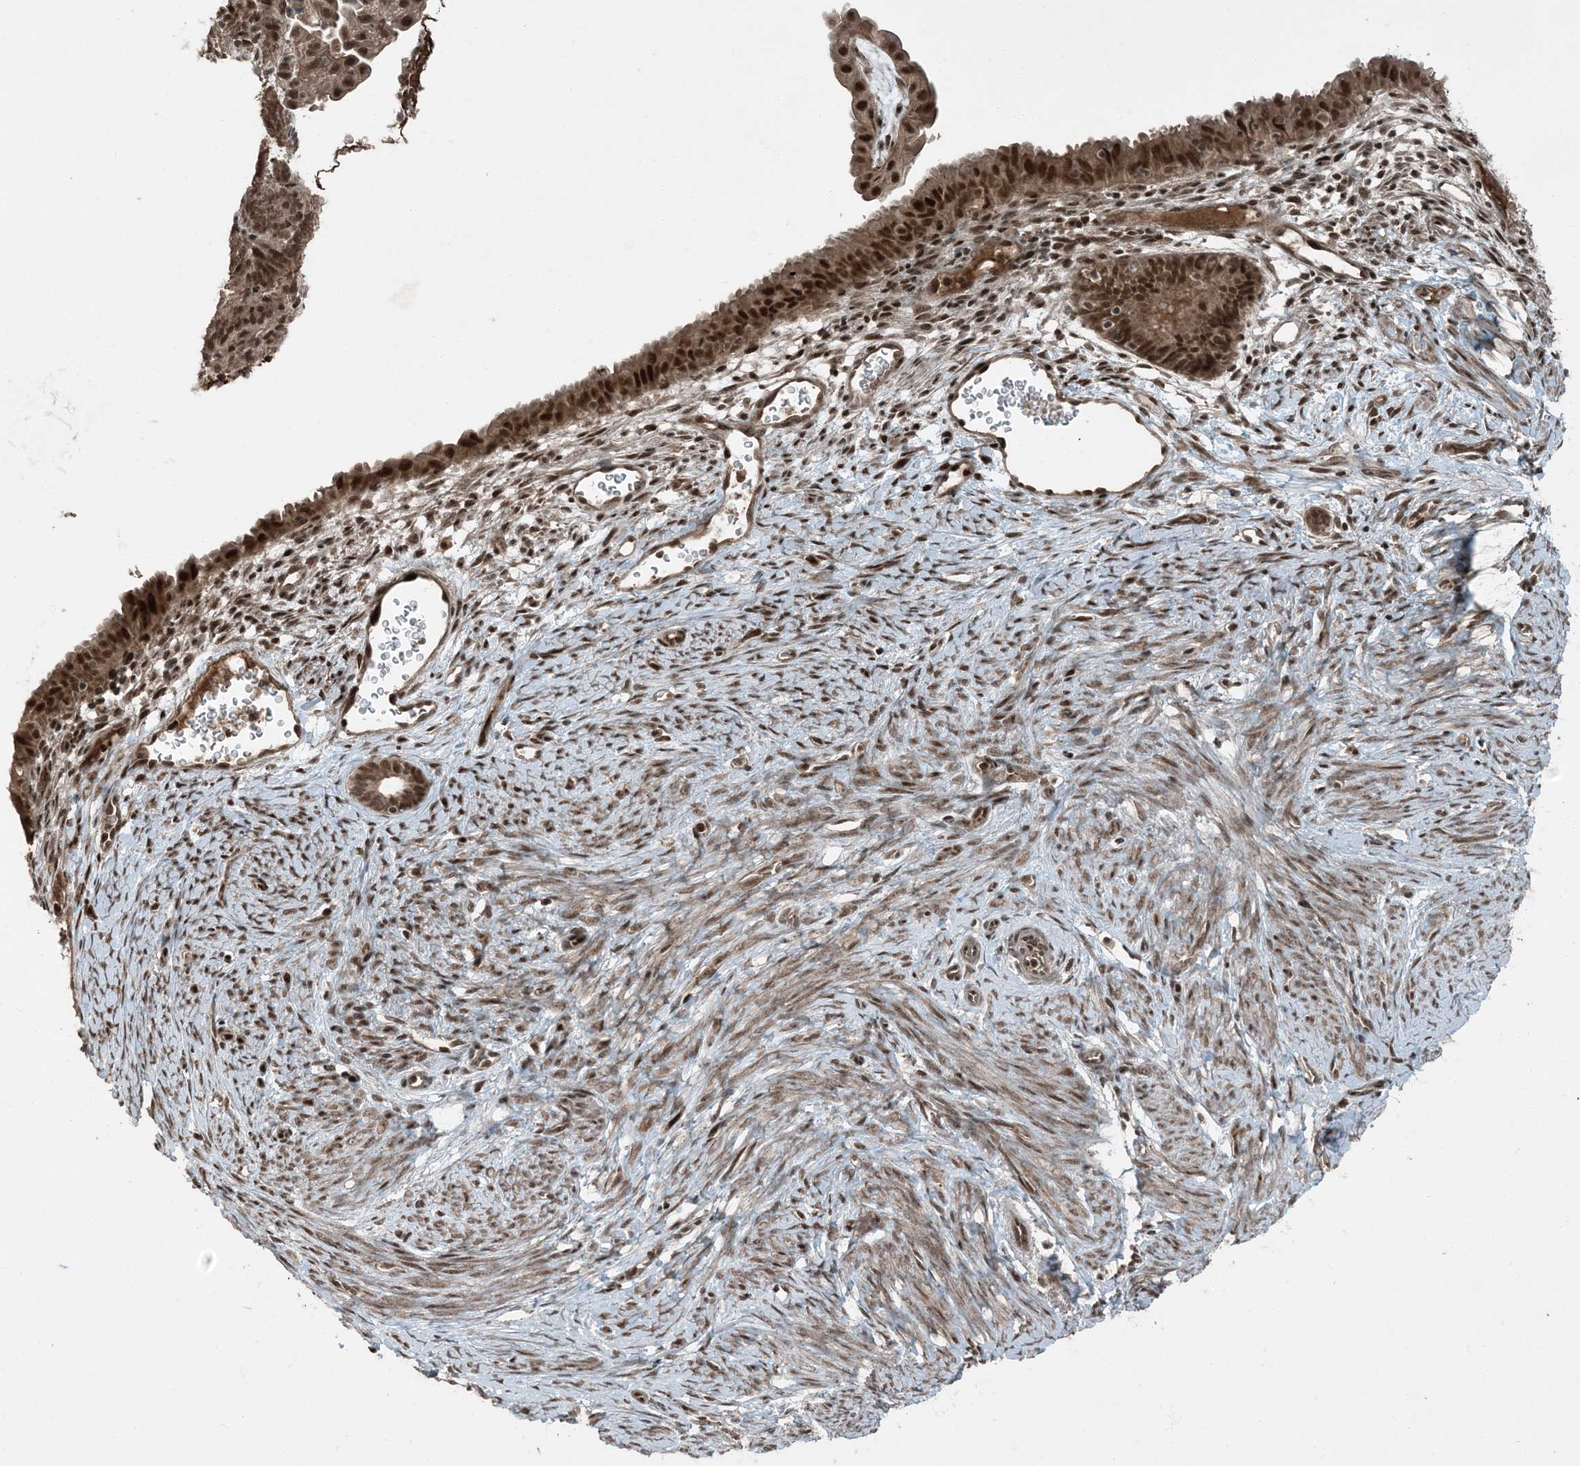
{"staining": {"intensity": "strong", "quantity": ">75%", "location": "nuclear"}, "tissue": "endometrial cancer", "cell_type": "Tumor cells", "image_type": "cancer", "snomed": [{"axis": "morphology", "description": "Adenocarcinoma, NOS"}, {"axis": "topography", "description": "Endometrium"}], "caption": "IHC of human endometrial cancer (adenocarcinoma) reveals high levels of strong nuclear staining in approximately >75% of tumor cells.", "gene": "TRAPPC12", "patient": {"sex": "female", "age": 51}}